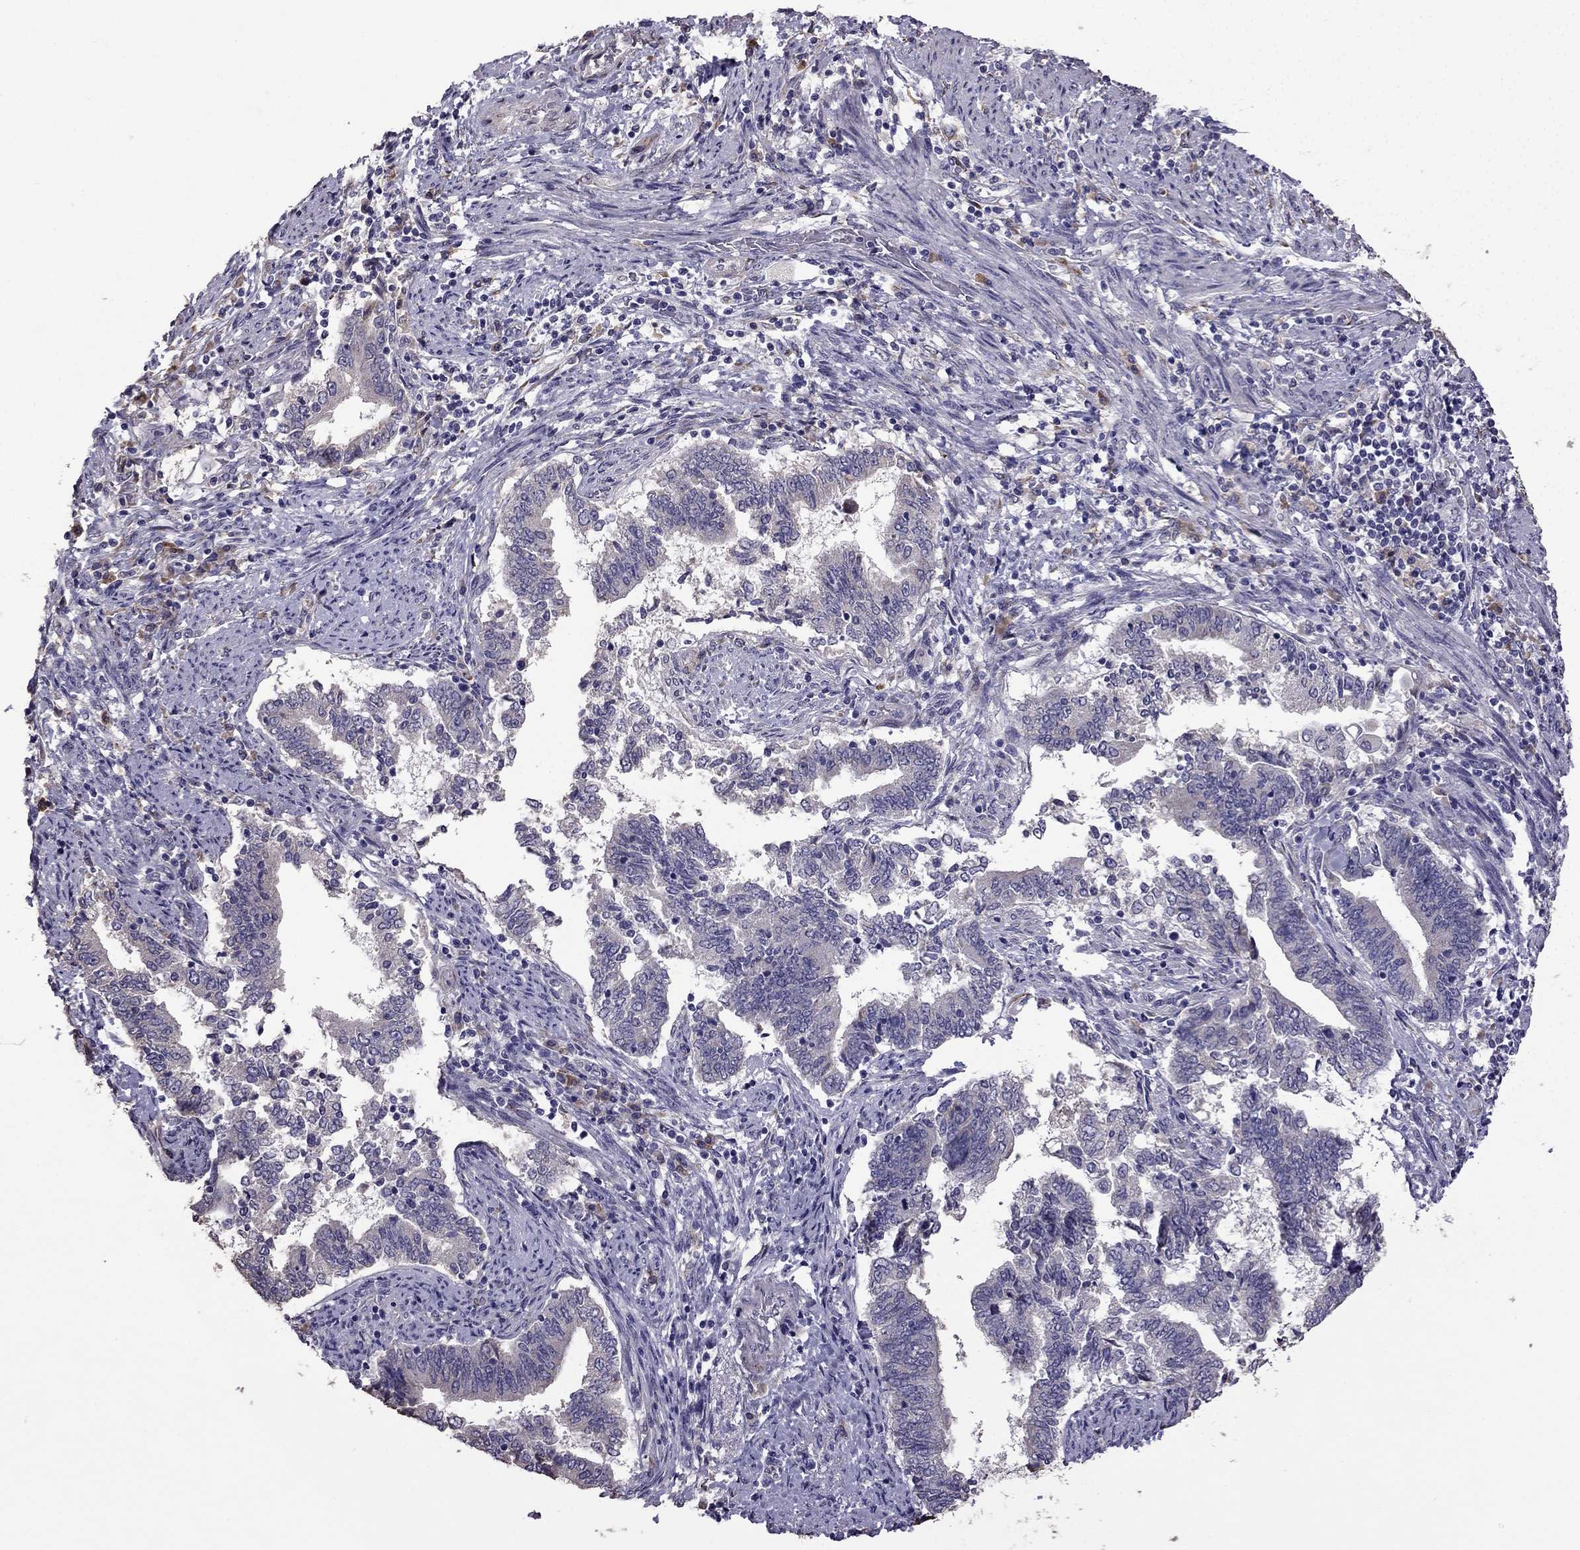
{"staining": {"intensity": "negative", "quantity": "none", "location": "none"}, "tissue": "endometrial cancer", "cell_type": "Tumor cells", "image_type": "cancer", "snomed": [{"axis": "morphology", "description": "Adenocarcinoma, NOS"}, {"axis": "topography", "description": "Endometrium"}], "caption": "This is an immunohistochemistry photomicrograph of endometrial cancer (adenocarcinoma). There is no expression in tumor cells.", "gene": "CDH9", "patient": {"sex": "female", "age": 65}}